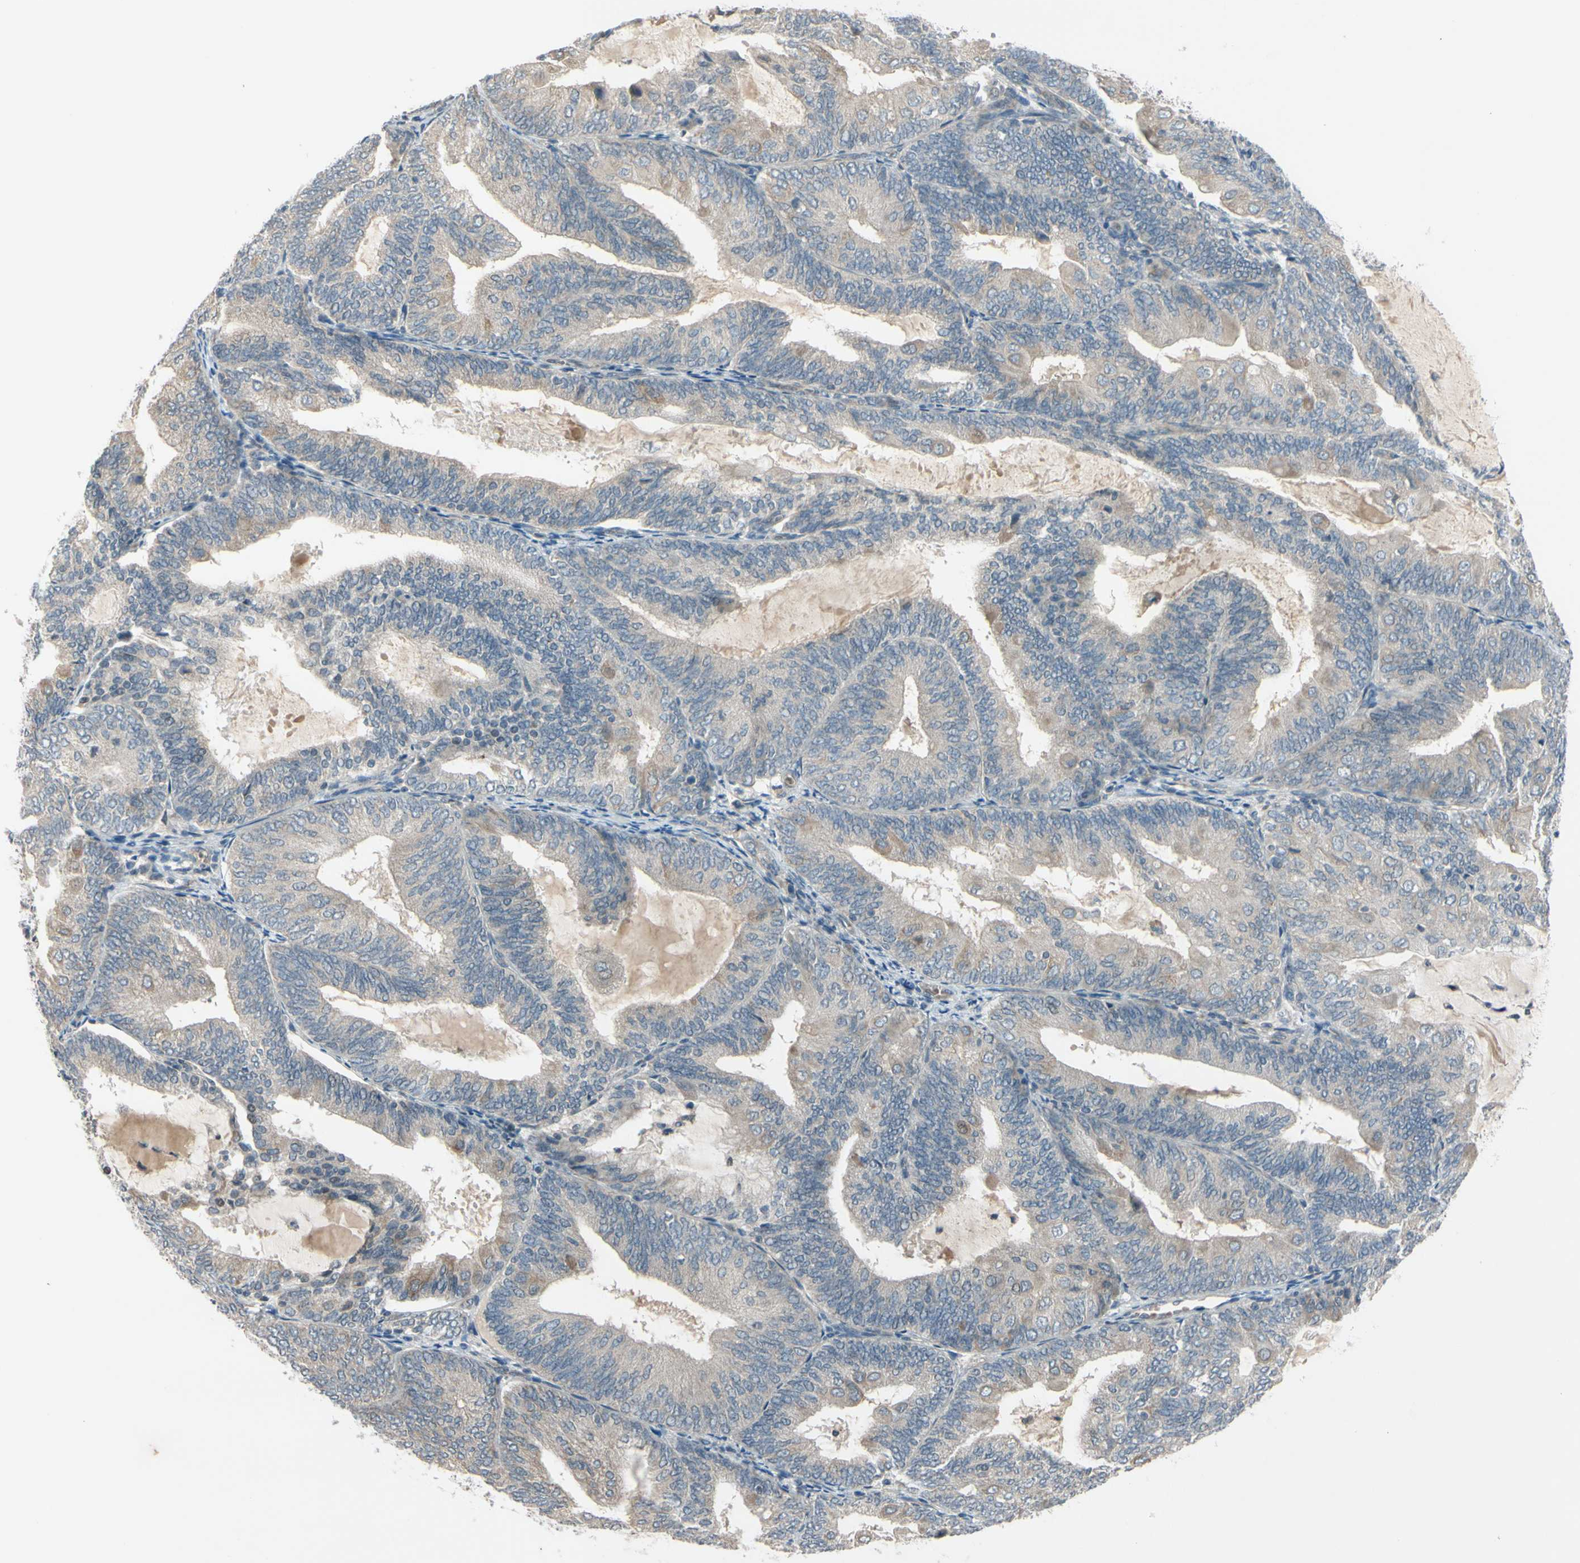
{"staining": {"intensity": "weak", "quantity": ">75%", "location": "cytoplasmic/membranous,nuclear"}, "tissue": "endometrial cancer", "cell_type": "Tumor cells", "image_type": "cancer", "snomed": [{"axis": "morphology", "description": "Adenocarcinoma, NOS"}, {"axis": "topography", "description": "Endometrium"}], "caption": "Tumor cells show low levels of weak cytoplasmic/membranous and nuclear positivity in about >75% of cells in endometrial cancer (adenocarcinoma).", "gene": "FGF10", "patient": {"sex": "female", "age": 81}}